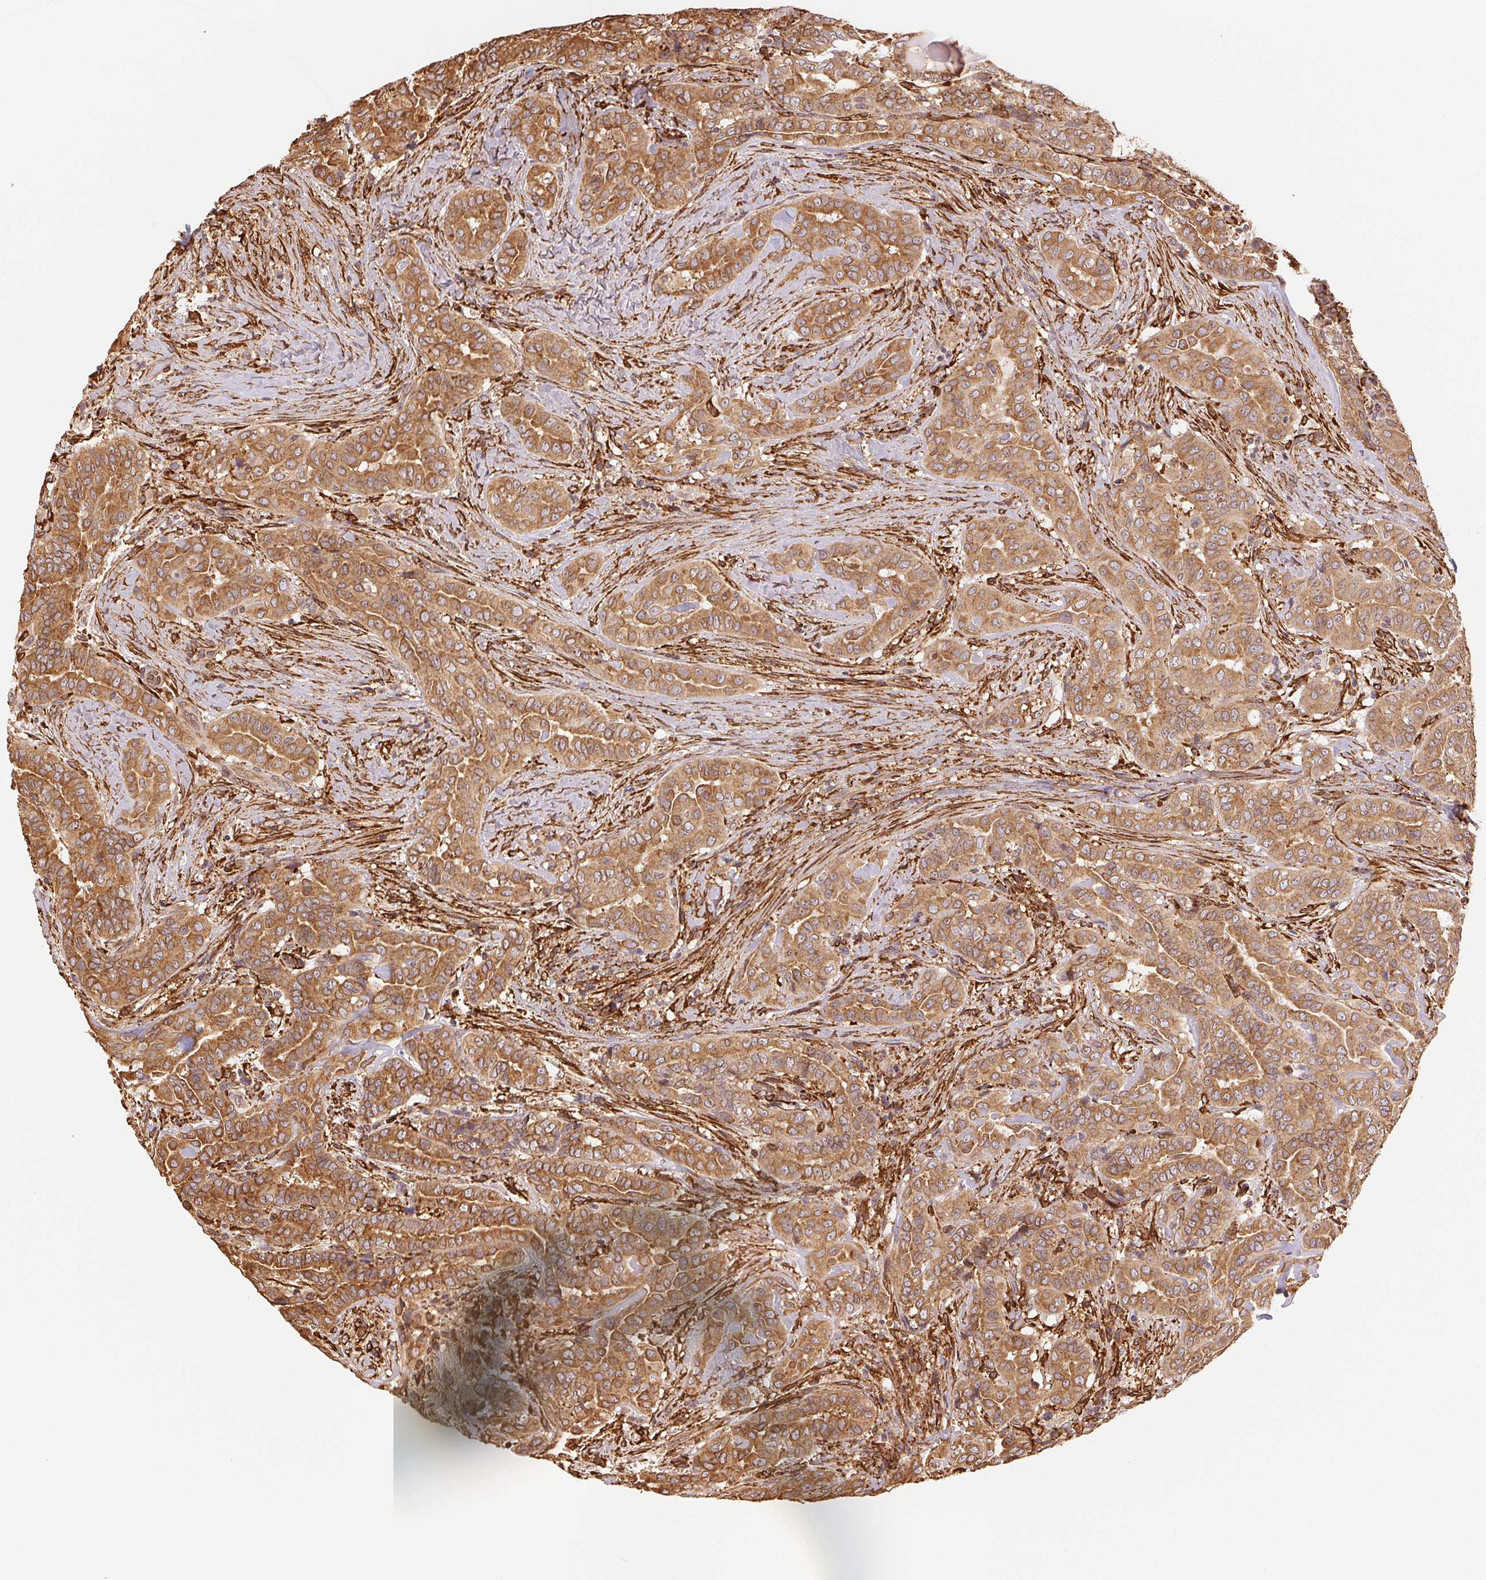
{"staining": {"intensity": "moderate", "quantity": ">75%", "location": "cytoplasmic/membranous"}, "tissue": "thyroid cancer", "cell_type": "Tumor cells", "image_type": "cancer", "snomed": [{"axis": "morphology", "description": "Papillary adenocarcinoma, NOS"}, {"axis": "morphology", "description": "Papillary adenoma metastatic"}, {"axis": "topography", "description": "Thyroid gland"}], "caption": "High-magnification brightfield microscopy of thyroid cancer (papillary adenoma metastatic) stained with DAB (brown) and counterstained with hematoxylin (blue). tumor cells exhibit moderate cytoplasmic/membranous staining is seen in approximately>75% of cells. The protein of interest is shown in brown color, while the nuclei are stained blue.", "gene": "RCN3", "patient": {"sex": "female", "age": 50}}